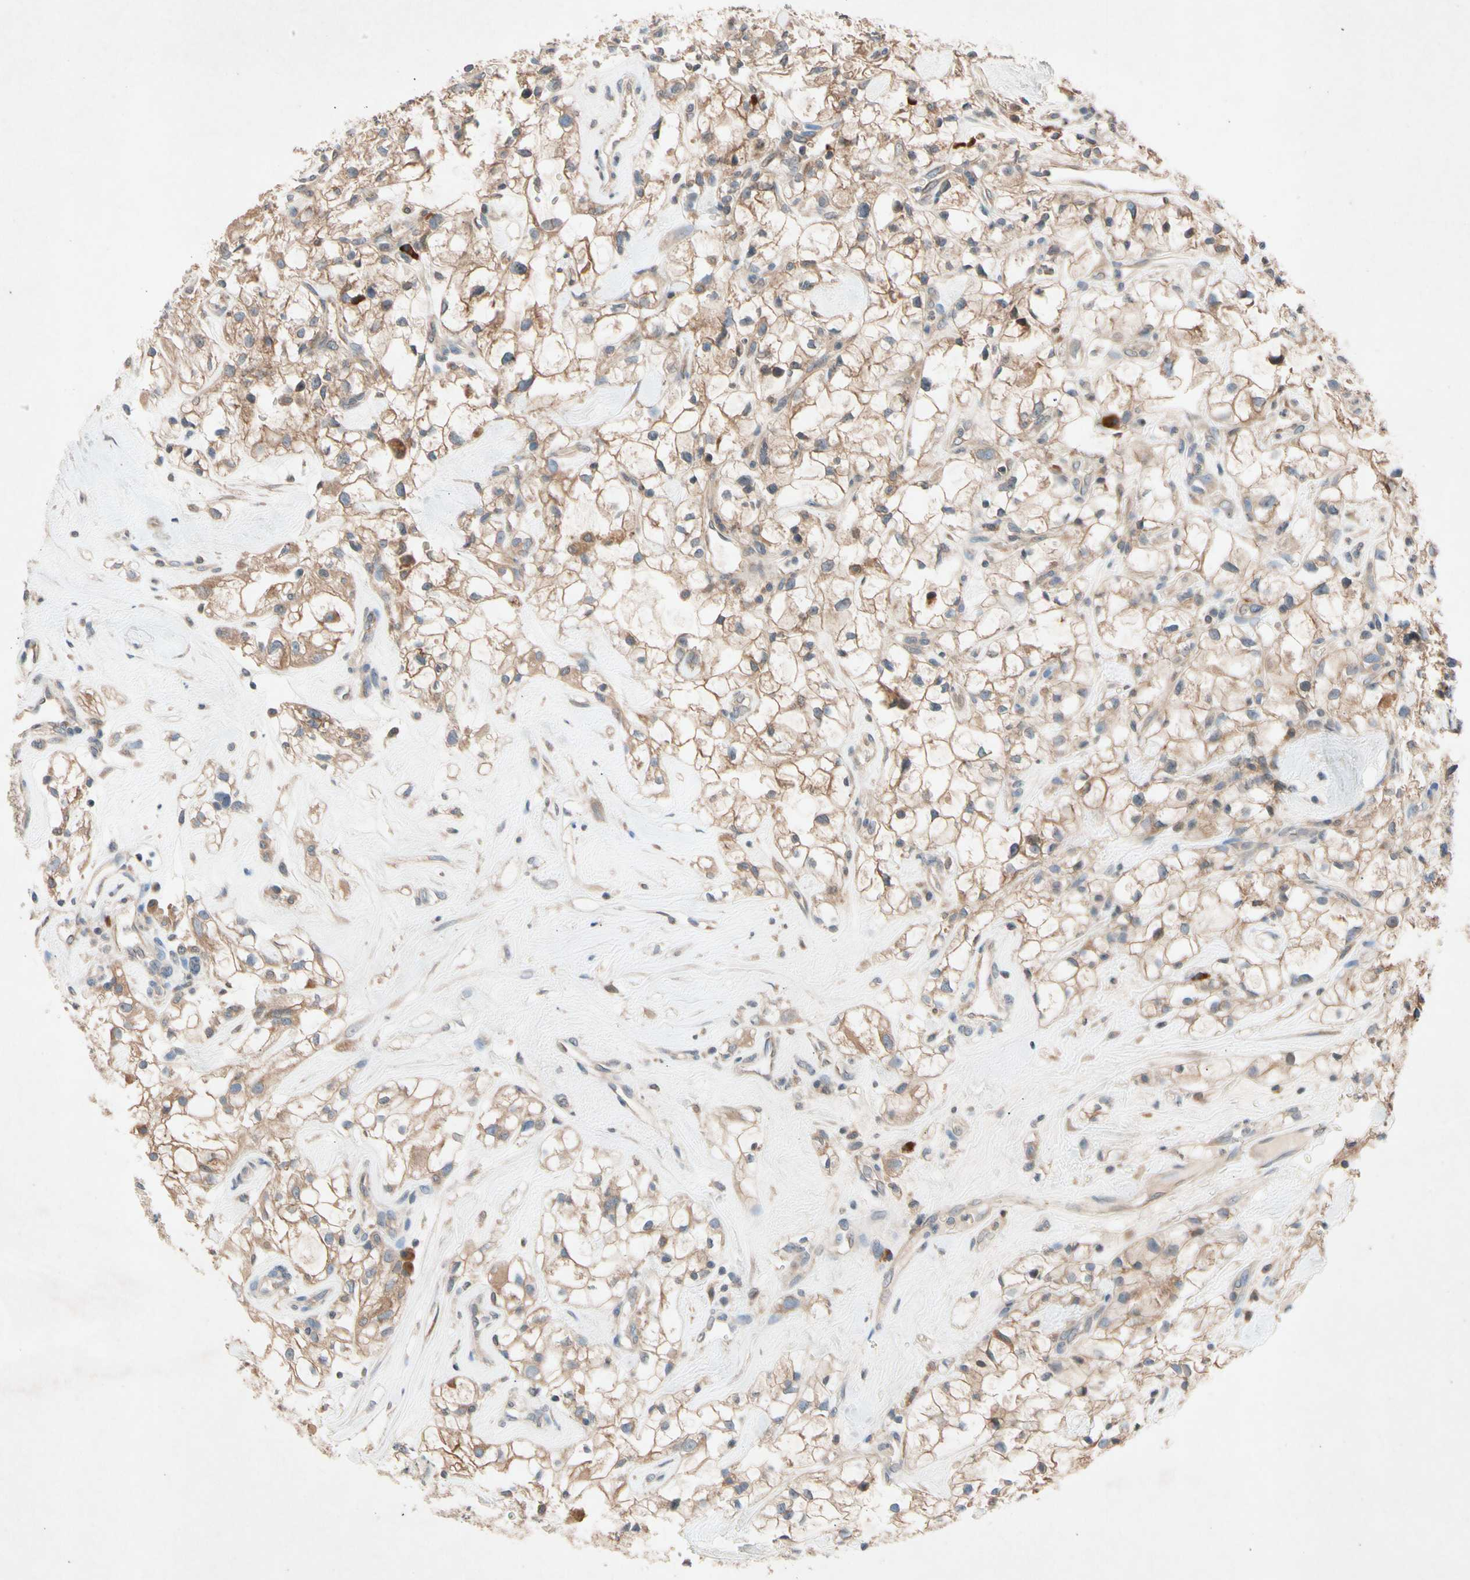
{"staining": {"intensity": "moderate", "quantity": ">75%", "location": "cytoplasmic/membranous"}, "tissue": "renal cancer", "cell_type": "Tumor cells", "image_type": "cancer", "snomed": [{"axis": "morphology", "description": "Adenocarcinoma, NOS"}, {"axis": "topography", "description": "Kidney"}], "caption": "Renal adenocarcinoma tissue reveals moderate cytoplasmic/membranous expression in approximately >75% of tumor cells", "gene": "PRDX4", "patient": {"sex": "female", "age": 60}}